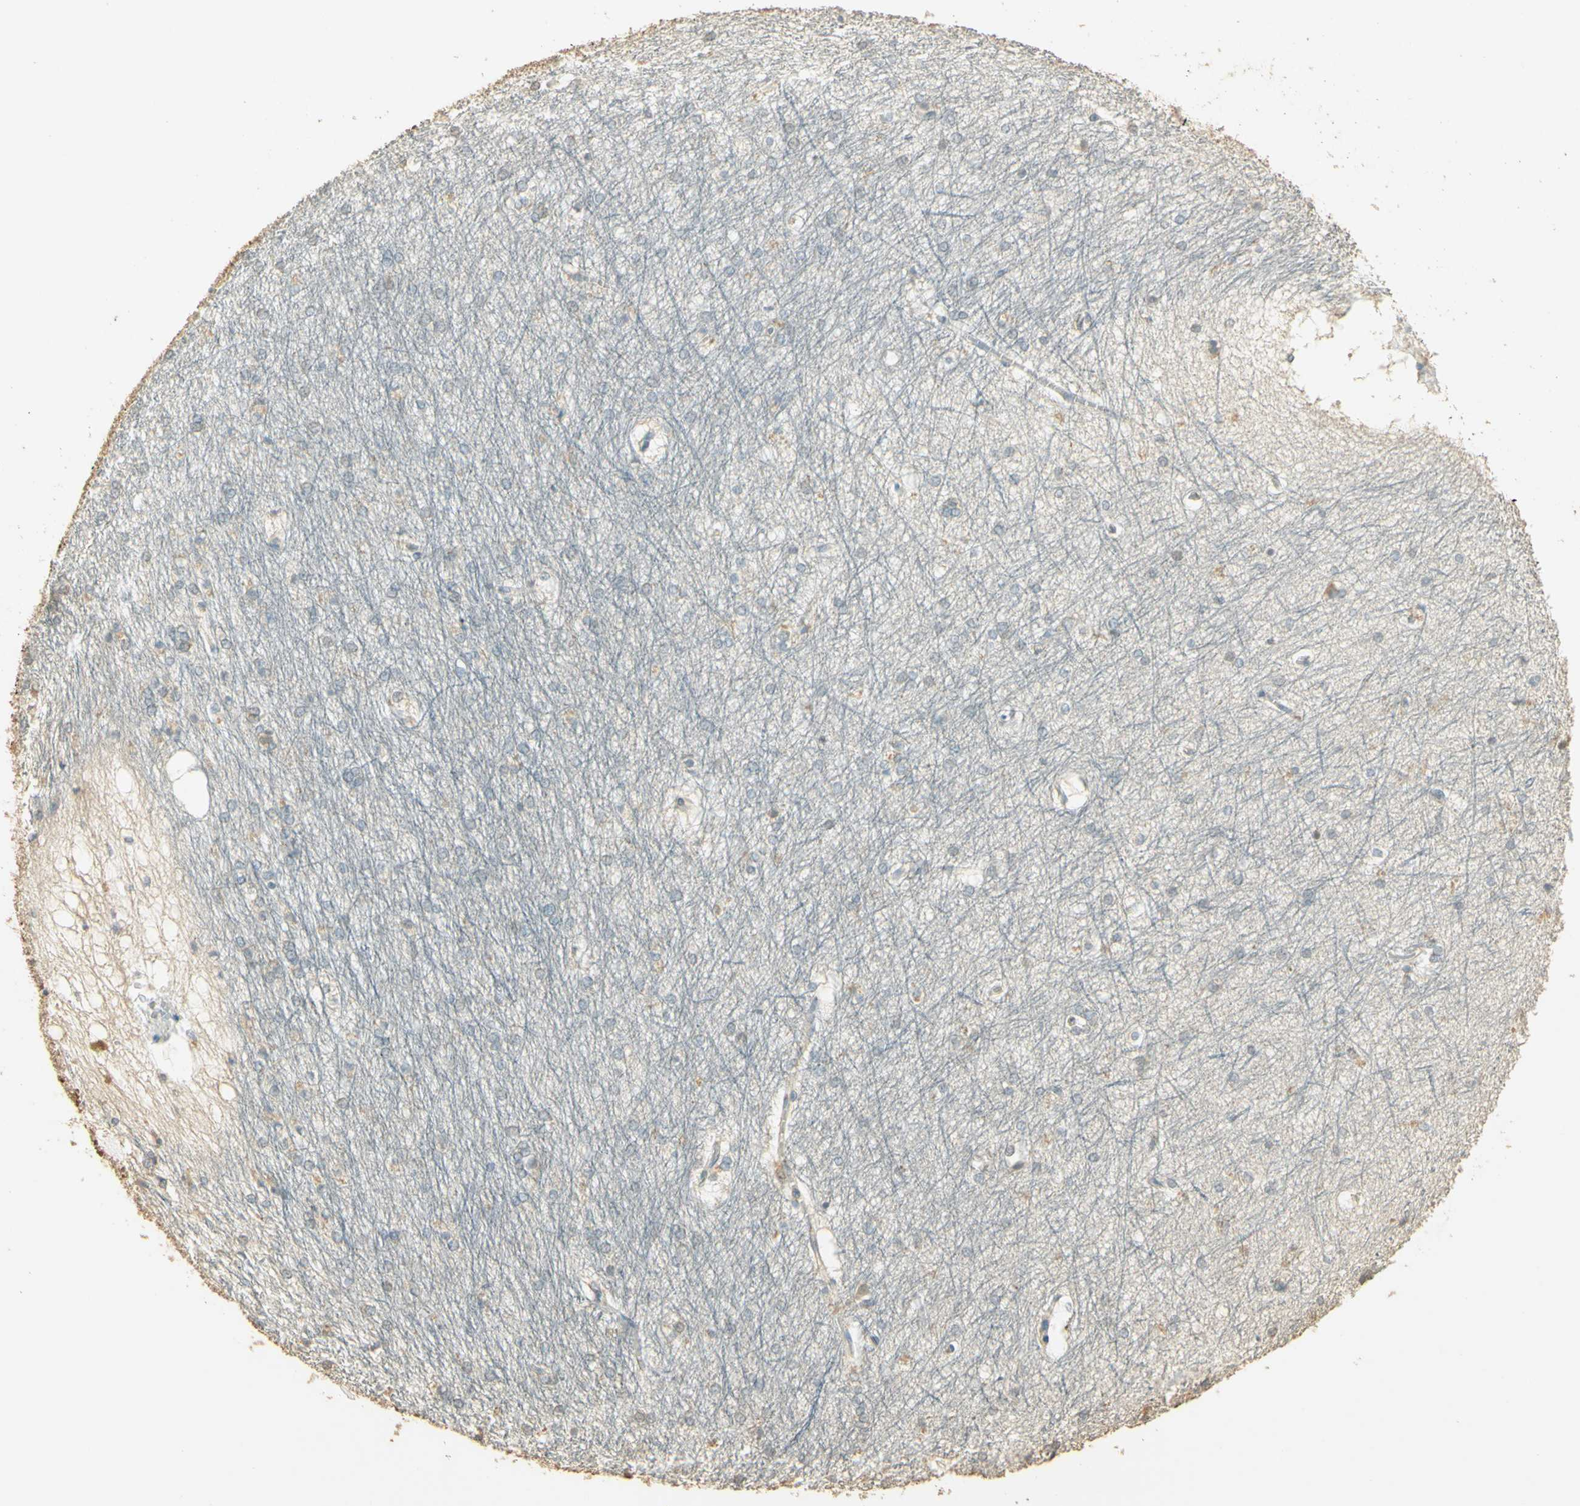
{"staining": {"intensity": "negative", "quantity": "none", "location": "none"}, "tissue": "hippocampus", "cell_type": "Glial cells", "image_type": "normal", "snomed": [{"axis": "morphology", "description": "Normal tissue, NOS"}, {"axis": "topography", "description": "Hippocampus"}], "caption": "The histopathology image demonstrates no staining of glial cells in unremarkable hippocampus. The staining was performed using DAB to visualize the protein expression in brown, while the nuclei were stained in blue with hematoxylin (Magnification: 20x).", "gene": "UXS1", "patient": {"sex": "female", "age": 19}}